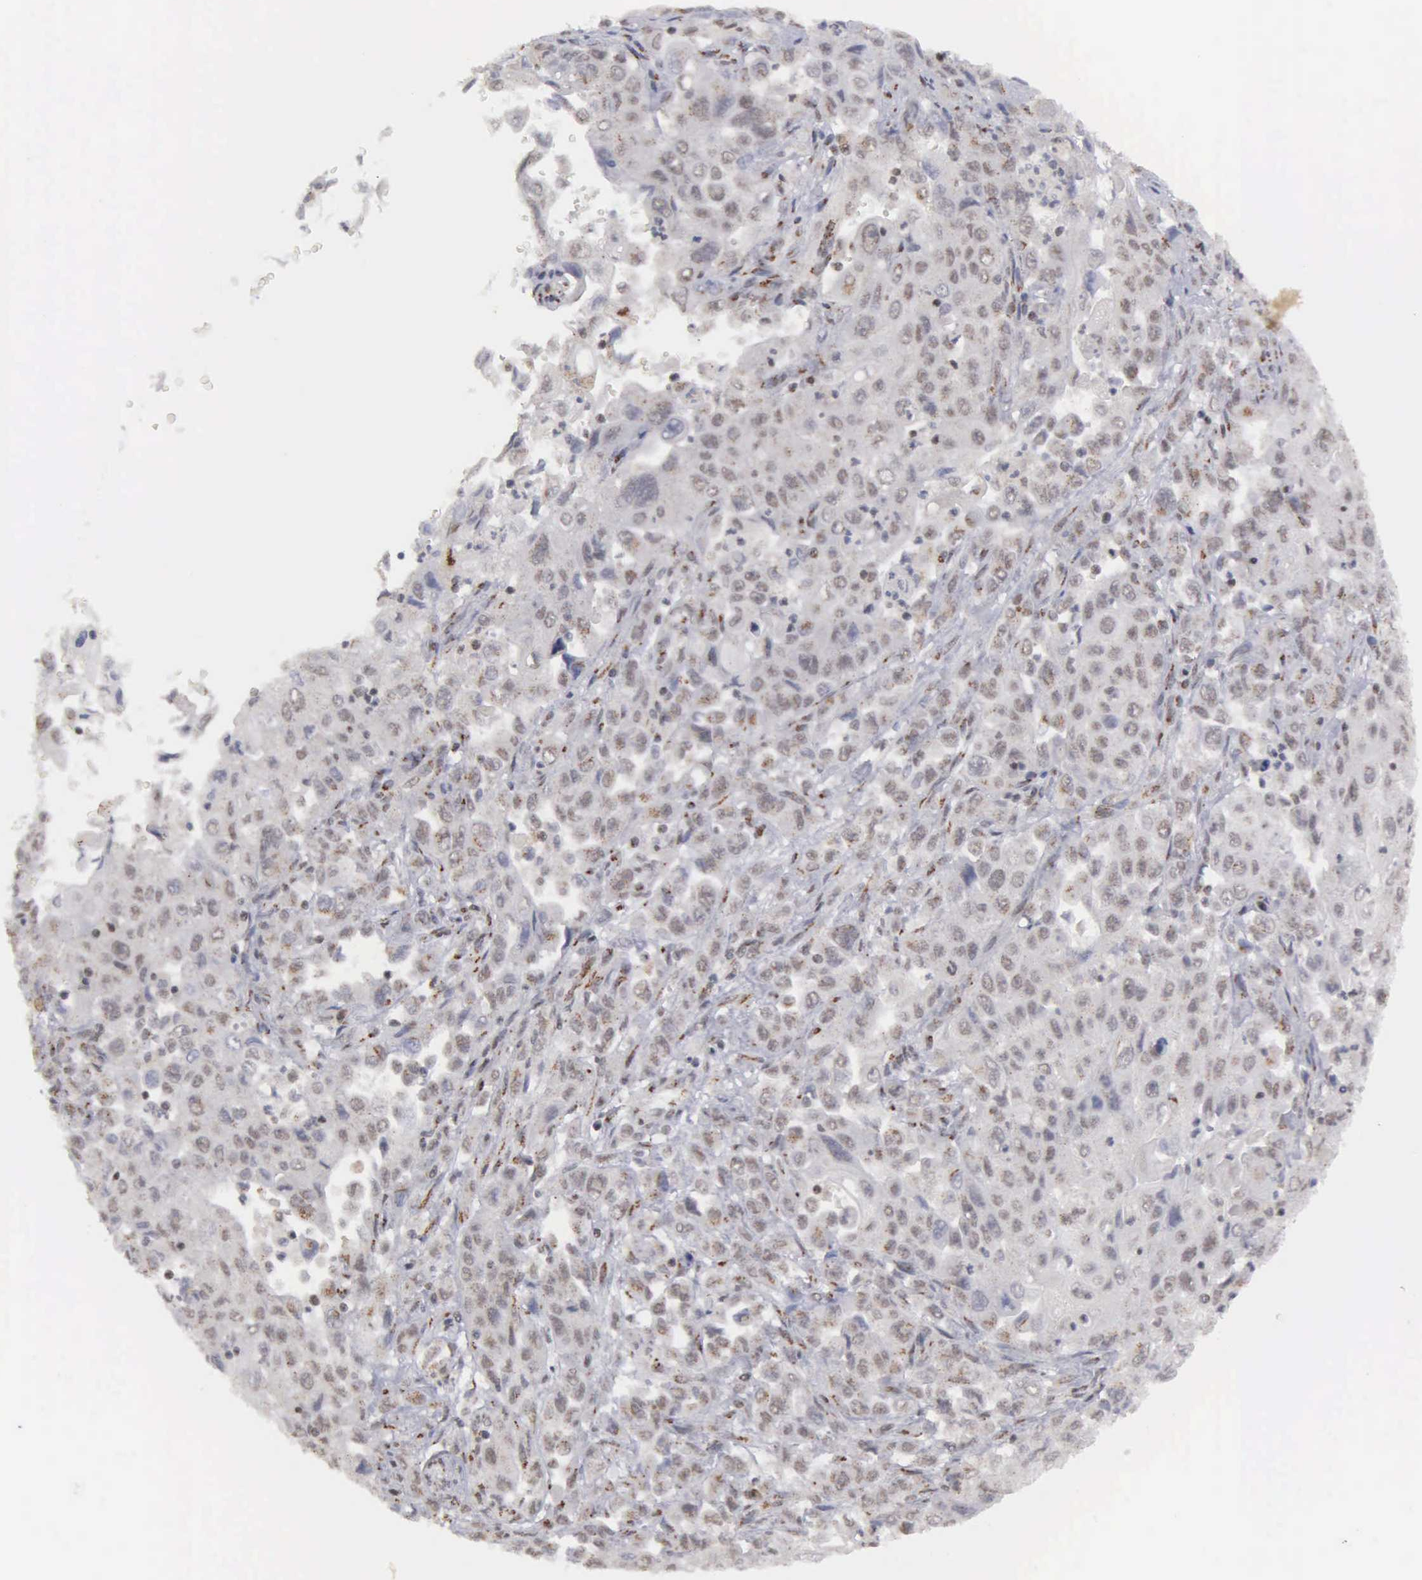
{"staining": {"intensity": "weak", "quantity": "25%-75%", "location": "nuclear"}, "tissue": "pancreatic cancer", "cell_type": "Tumor cells", "image_type": "cancer", "snomed": [{"axis": "morphology", "description": "Adenocarcinoma, NOS"}, {"axis": "topography", "description": "Pancreas"}], "caption": "Pancreatic adenocarcinoma stained with a protein marker demonstrates weak staining in tumor cells.", "gene": "GTF2A1", "patient": {"sex": "male", "age": 70}}